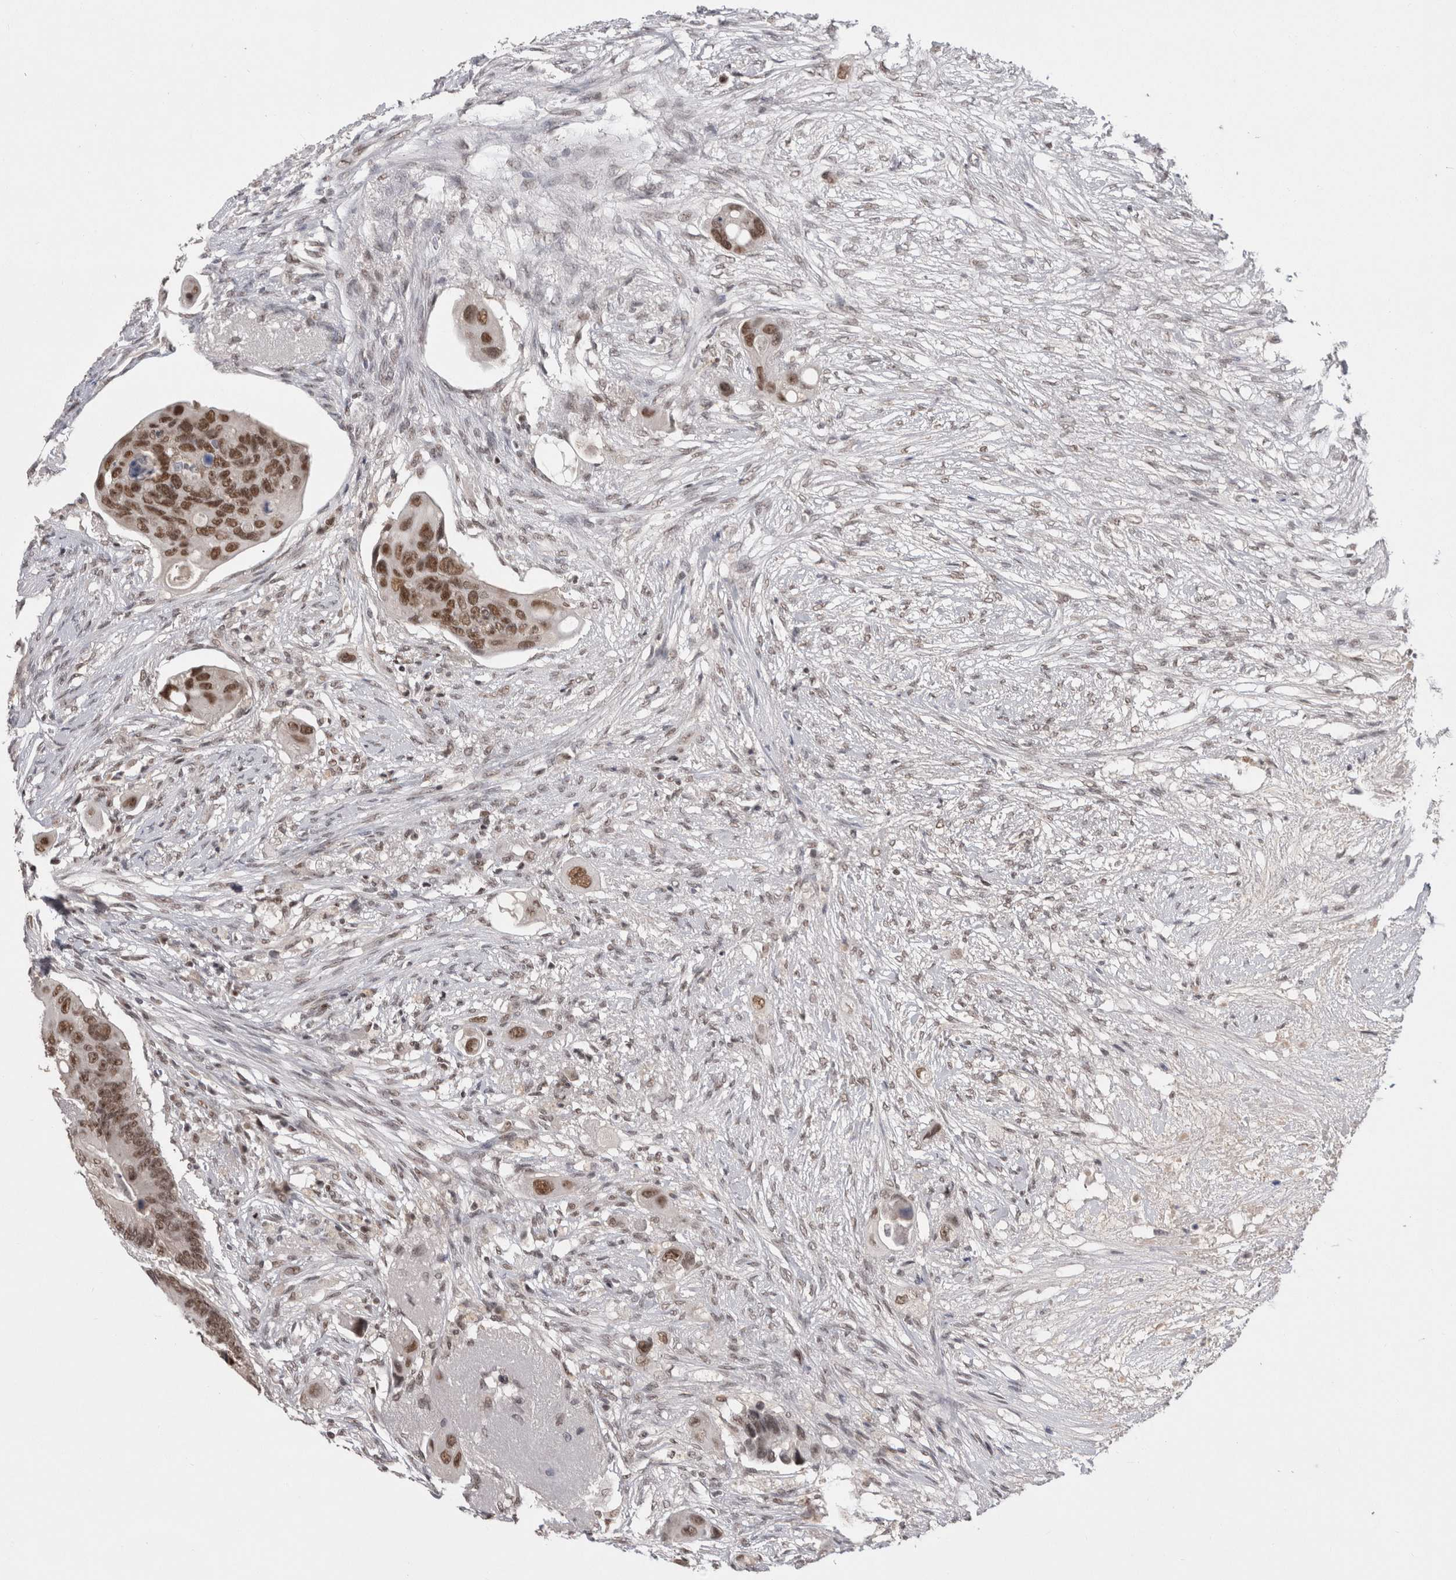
{"staining": {"intensity": "moderate", "quantity": ">75%", "location": "nuclear"}, "tissue": "colorectal cancer", "cell_type": "Tumor cells", "image_type": "cancer", "snomed": [{"axis": "morphology", "description": "Adenocarcinoma, NOS"}, {"axis": "topography", "description": "Colon"}], "caption": "IHC (DAB) staining of adenocarcinoma (colorectal) displays moderate nuclear protein expression in about >75% of tumor cells. The protein is shown in brown color, while the nuclei are stained blue.", "gene": "DAXX", "patient": {"sex": "female", "age": 57}}